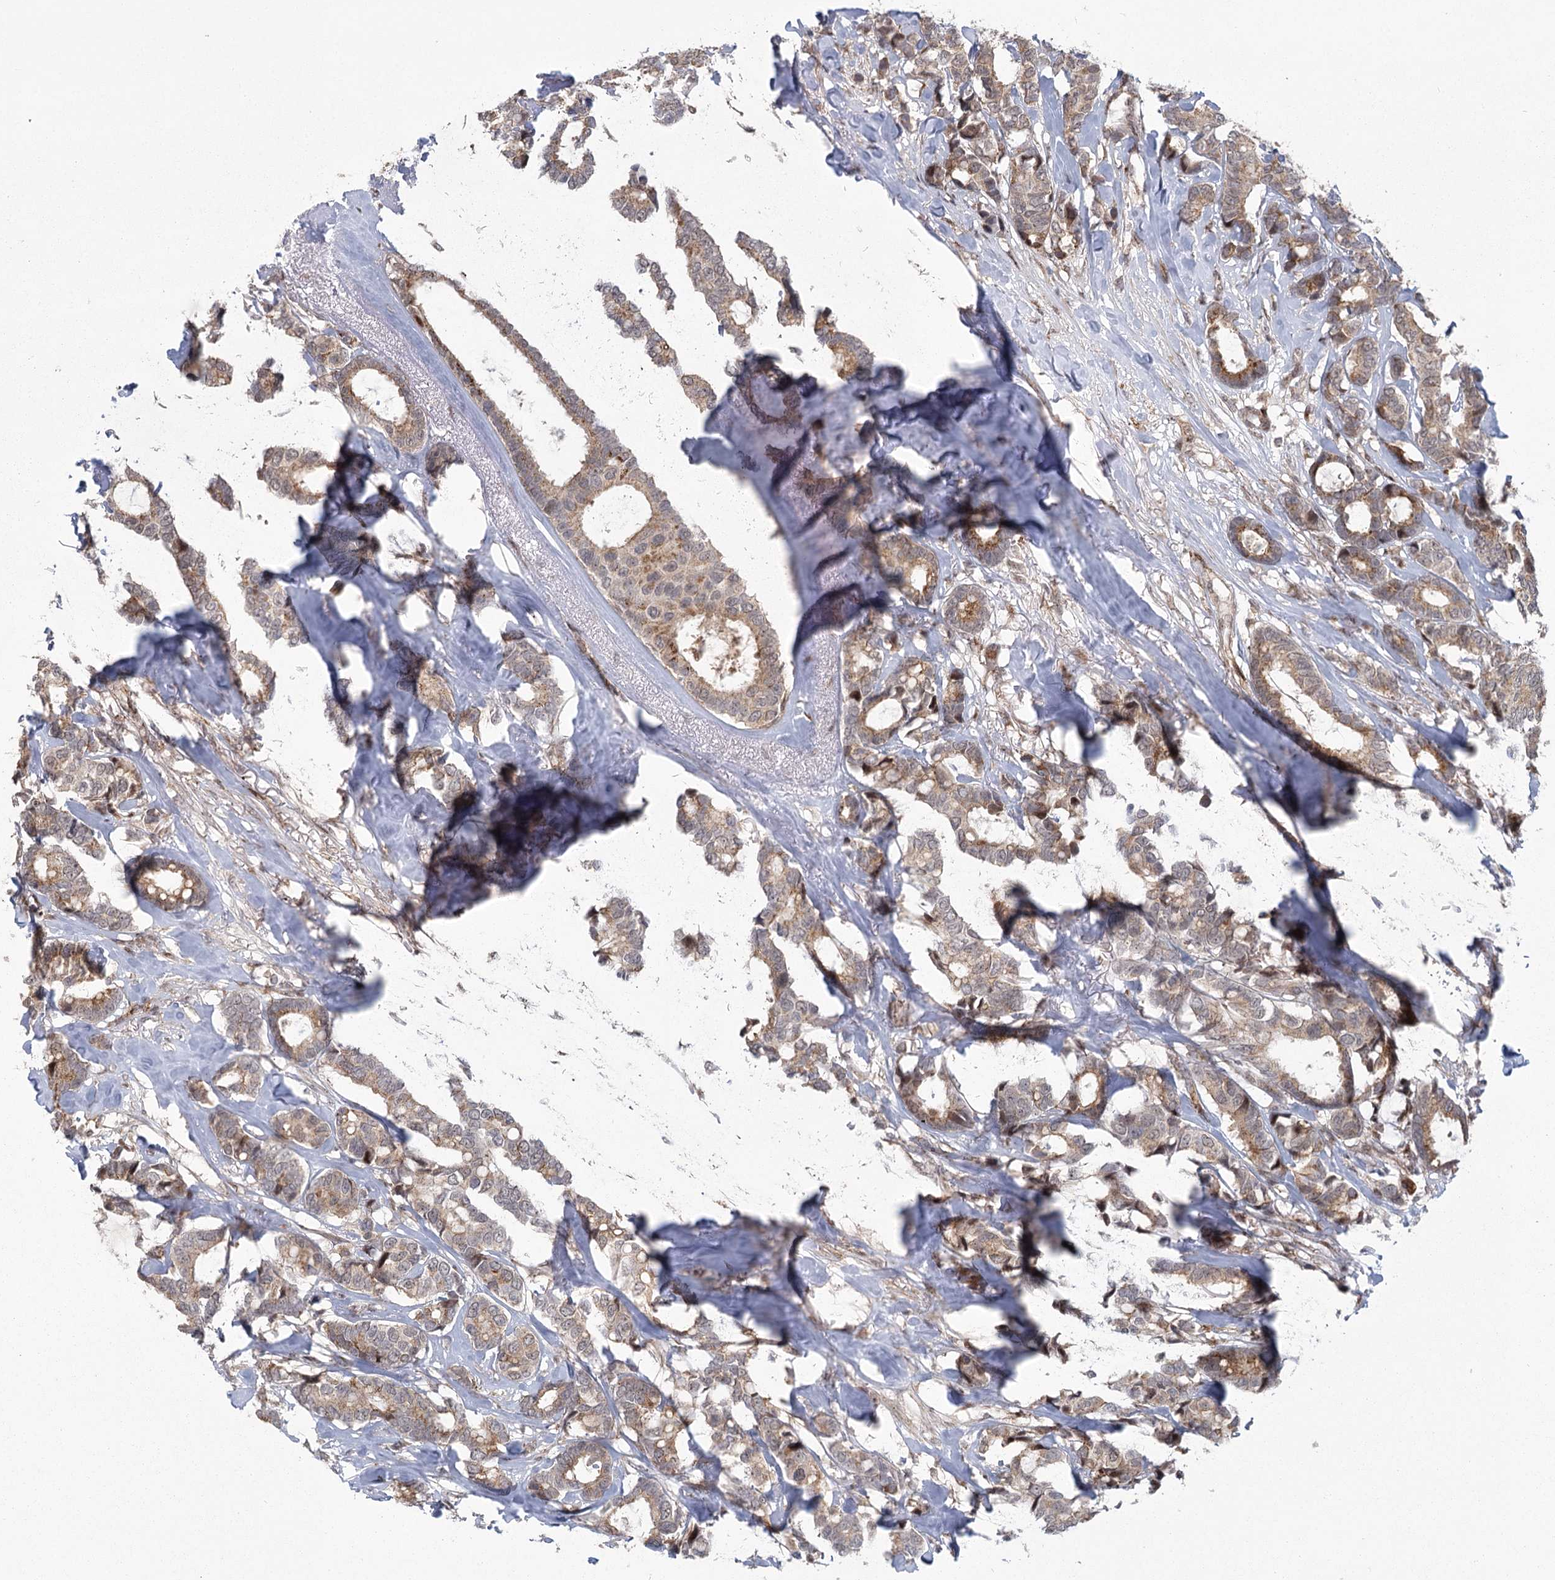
{"staining": {"intensity": "weak", "quantity": ">75%", "location": "cytoplasmic/membranous"}, "tissue": "breast cancer", "cell_type": "Tumor cells", "image_type": "cancer", "snomed": [{"axis": "morphology", "description": "Duct carcinoma"}, {"axis": "topography", "description": "Breast"}], "caption": "Tumor cells display low levels of weak cytoplasmic/membranous positivity in about >75% of cells in human breast cancer (intraductal carcinoma).", "gene": "PARM1", "patient": {"sex": "female", "age": 87}}